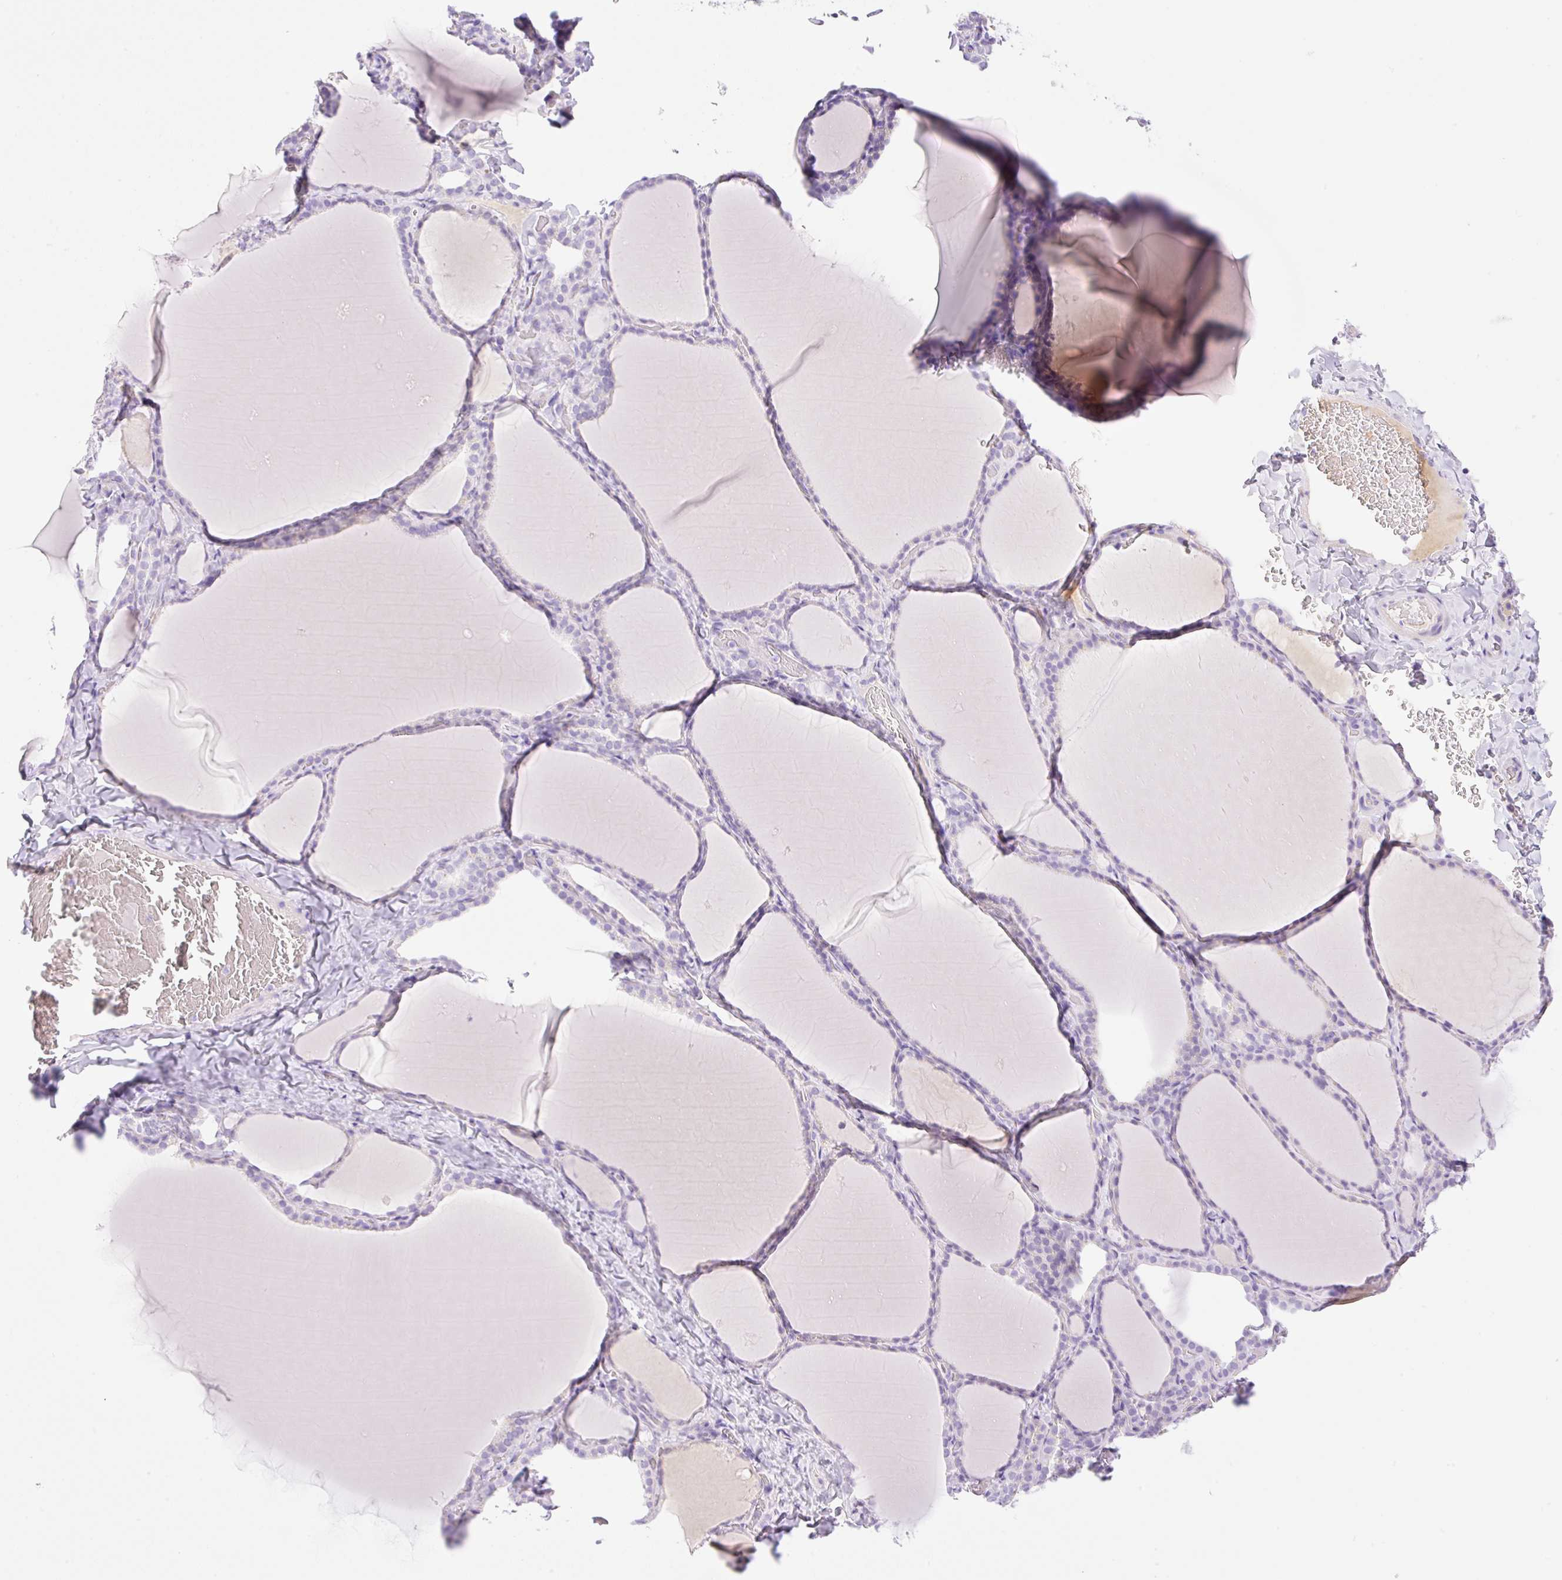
{"staining": {"intensity": "negative", "quantity": "none", "location": "none"}, "tissue": "thyroid gland", "cell_type": "Glandular cells", "image_type": "normal", "snomed": [{"axis": "morphology", "description": "Normal tissue, NOS"}, {"axis": "topography", "description": "Thyroid gland"}], "caption": "Immunohistochemistry photomicrograph of normal thyroid gland: human thyroid gland stained with DAB (3,3'-diaminobenzidine) exhibits no significant protein staining in glandular cells.", "gene": "PALM3", "patient": {"sex": "female", "age": 22}}